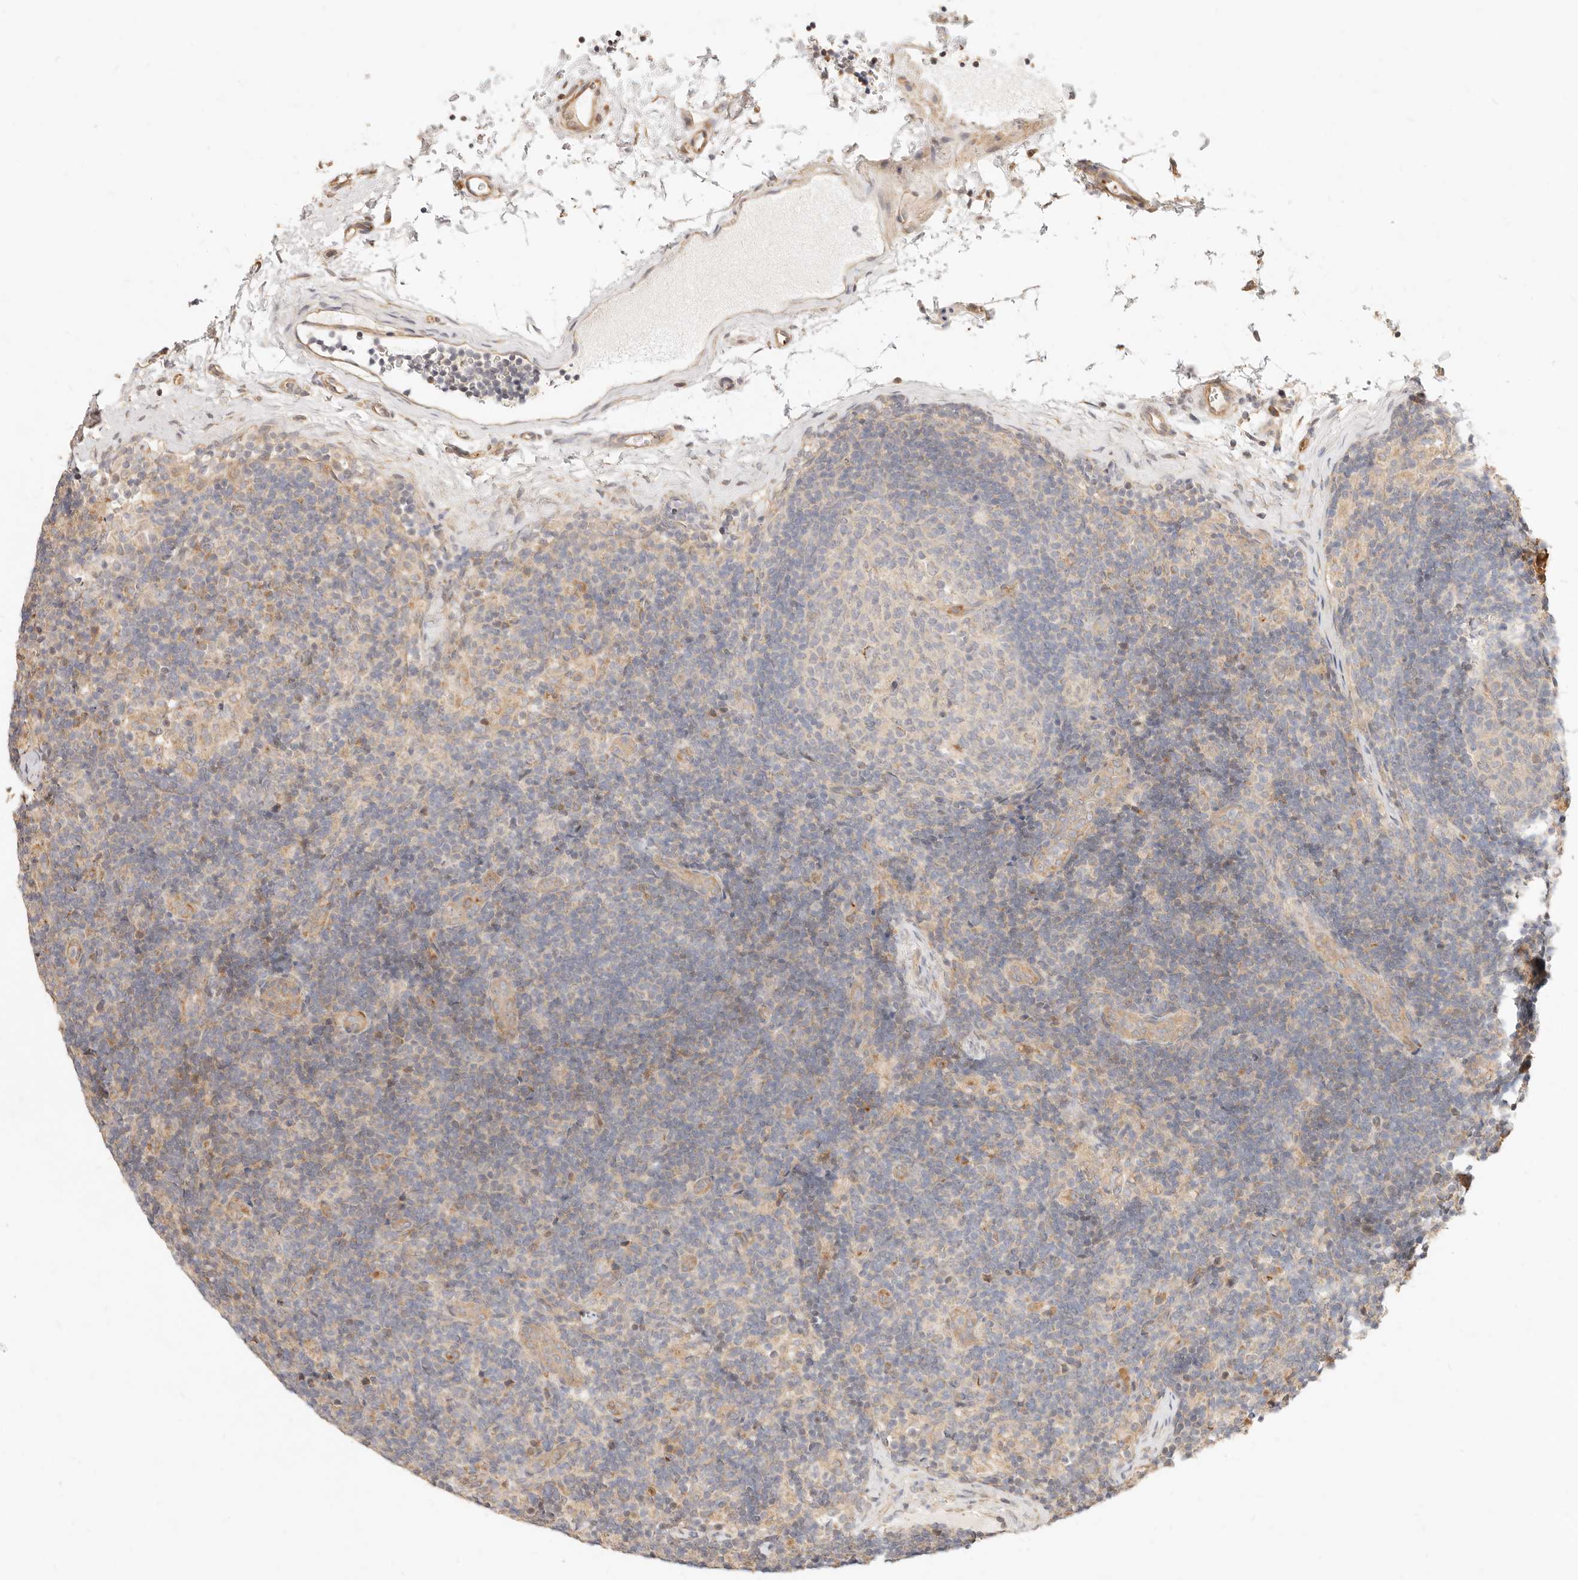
{"staining": {"intensity": "negative", "quantity": "none", "location": "none"}, "tissue": "lymph node", "cell_type": "Germinal center cells", "image_type": "normal", "snomed": [{"axis": "morphology", "description": "Normal tissue, NOS"}, {"axis": "topography", "description": "Lymph node"}], "caption": "An image of human lymph node is negative for staining in germinal center cells. (DAB (3,3'-diaminobenzidine) immunohistochemistry (IHC), high magnification).", "gene": "UBXN10", "patient": {"sex": "female", "age": 22}}